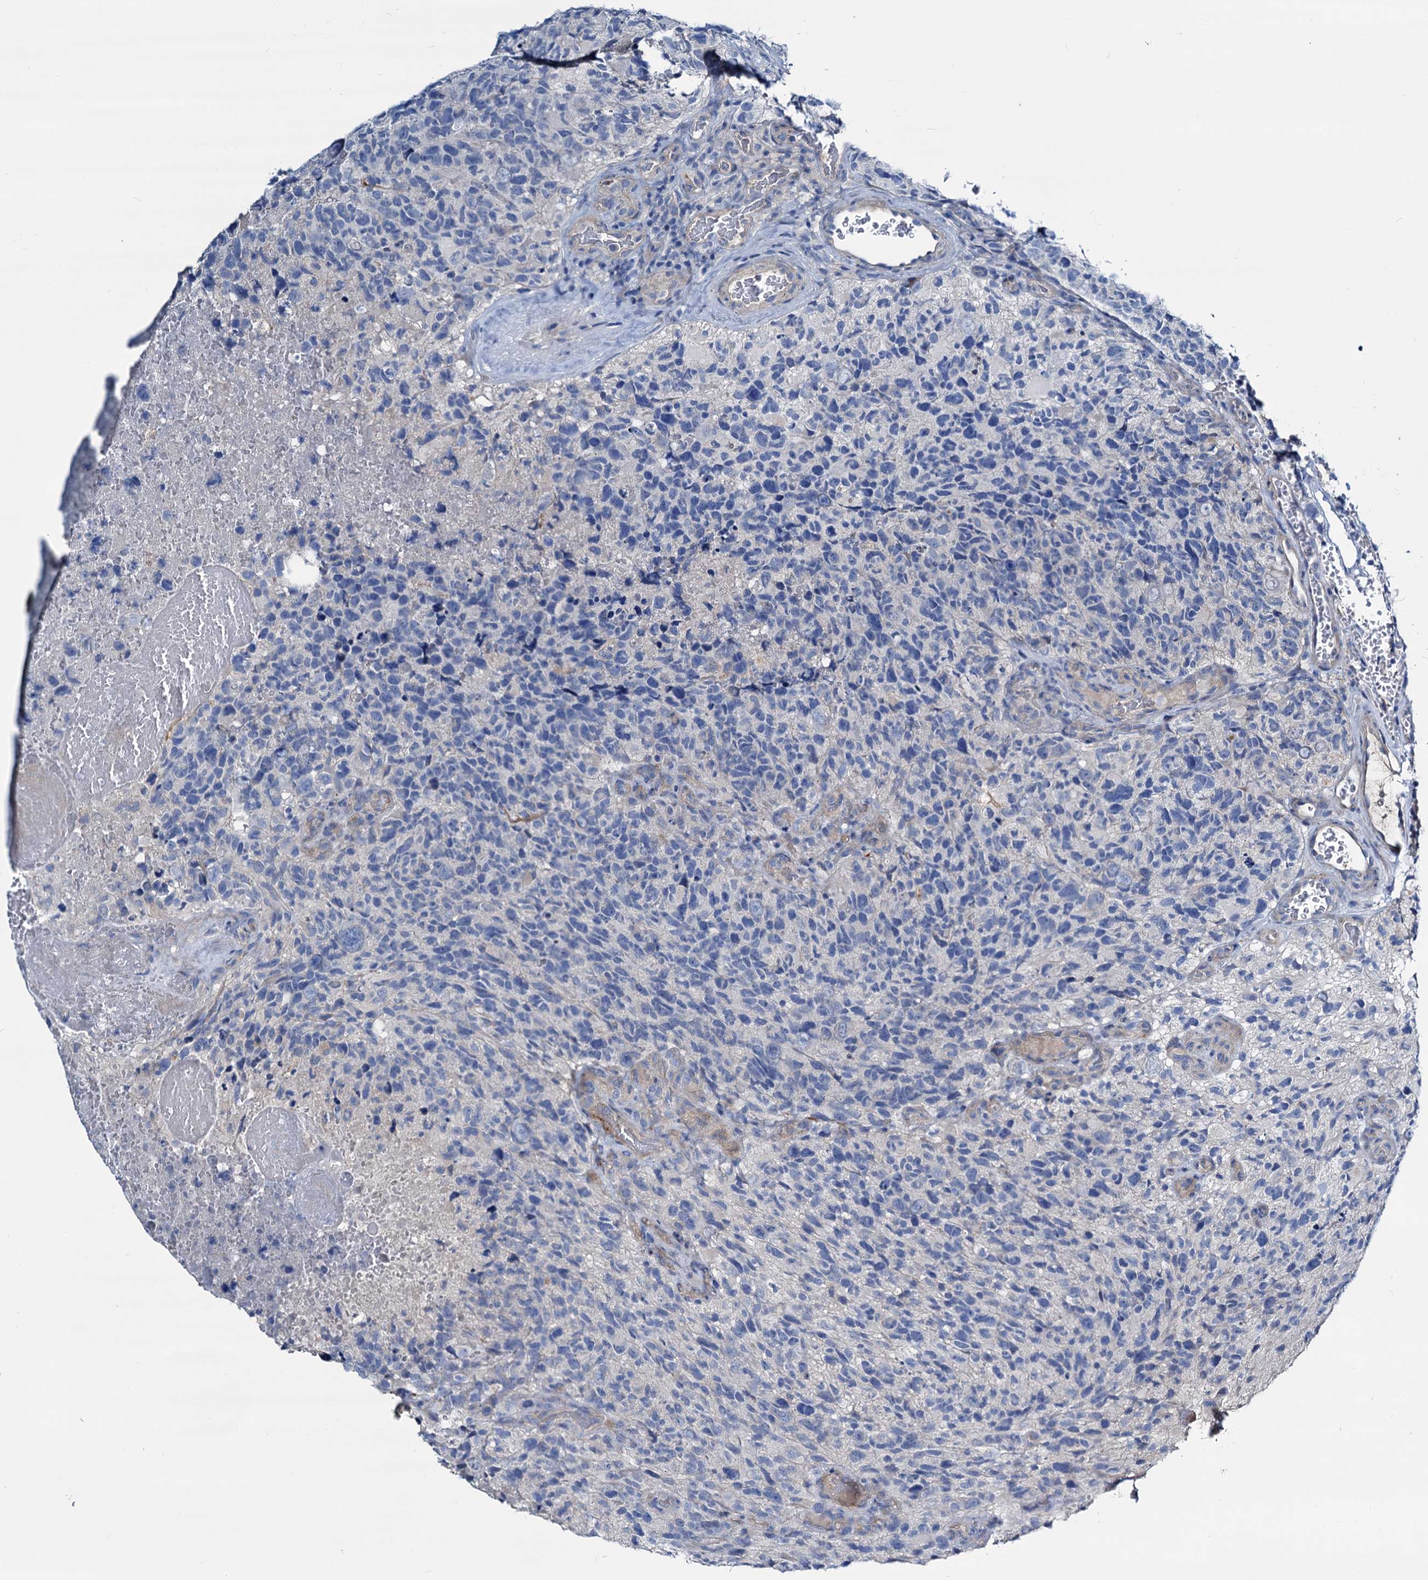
{"staining": {"intensity": "negative", "quantity": "none", "location": "none"}, "tissue": "glioma", "cell_type": "Tumor cells", "image_type": "cancer", "snomed": [{"axis": "morphology", "description": "Glioma, malignant, High grade"}, {"axis": "topography", "description": "Brain"}], "caption": "Tumor cells show no significant expression in malignant glioma (high-grade). (Stains: DAB immunohistochemistry (IHC) with hematoxylin counter stain, Microscopy: brightfield microscopy at high magnification).", "gene": "DYDC2", "patient": {"sex": "male", "age": 69}}